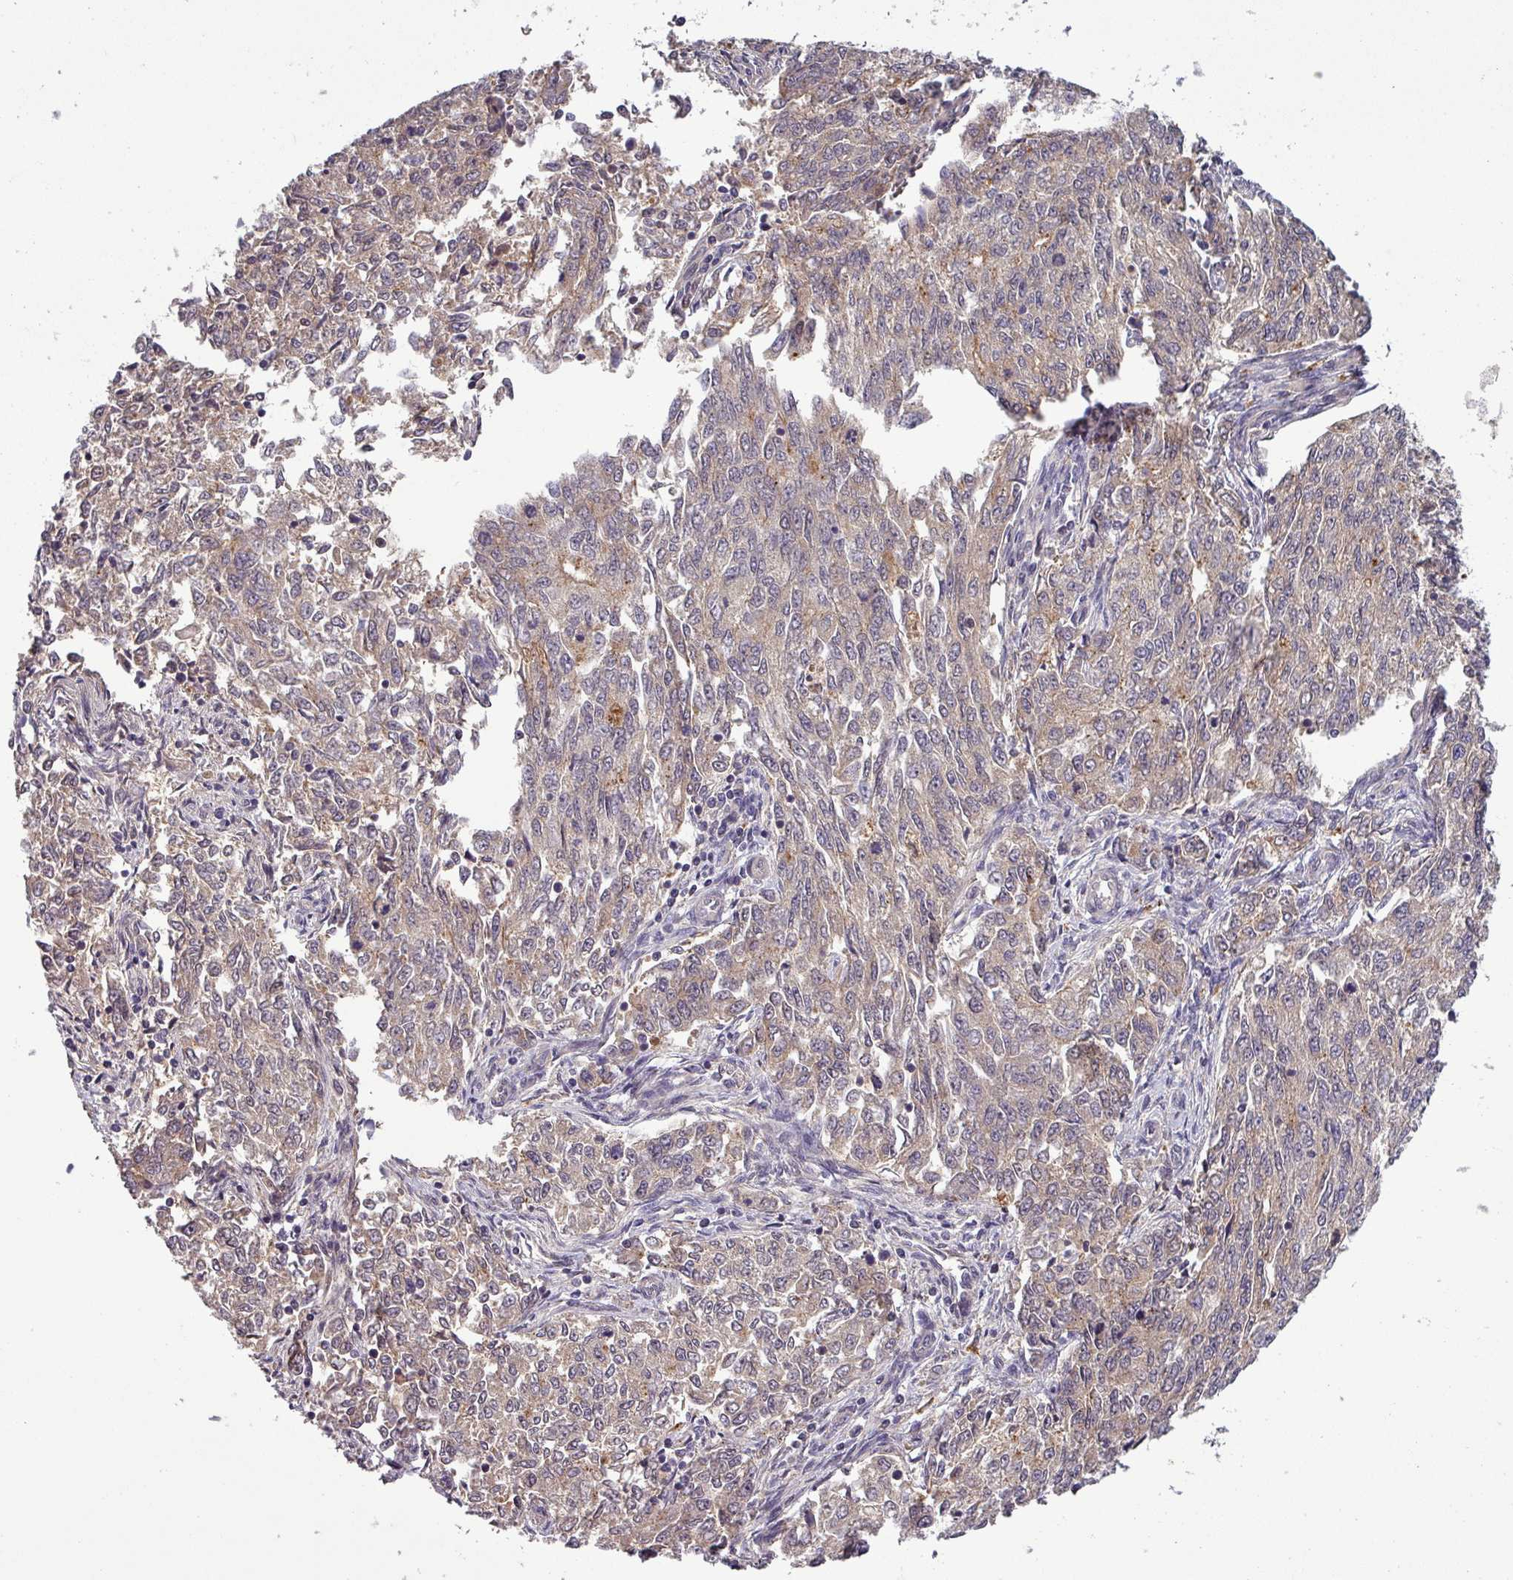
{"staining": {"intensity": "weak", "quantity": "25%-75%", "location": "cytoplasmic/membranous"}, "tissue": "endometrial cancer", "cell_type": "Tumor cells", "image_type": "cancer", "snomed": [{"axis": "morphology", "description": "Adenocarcinoma, NOS"}, {"axis": "topography", "description": "Endometrium"}], "caption": "Protein analysis of endometrial cancer (adenocarcinoma) tissue demonstrates weak cytoplasmic/membranous expression in about 25%-75% of tumor cells.", "gene": "PUS1", "patient": {"sex": "female", "age": 50}}